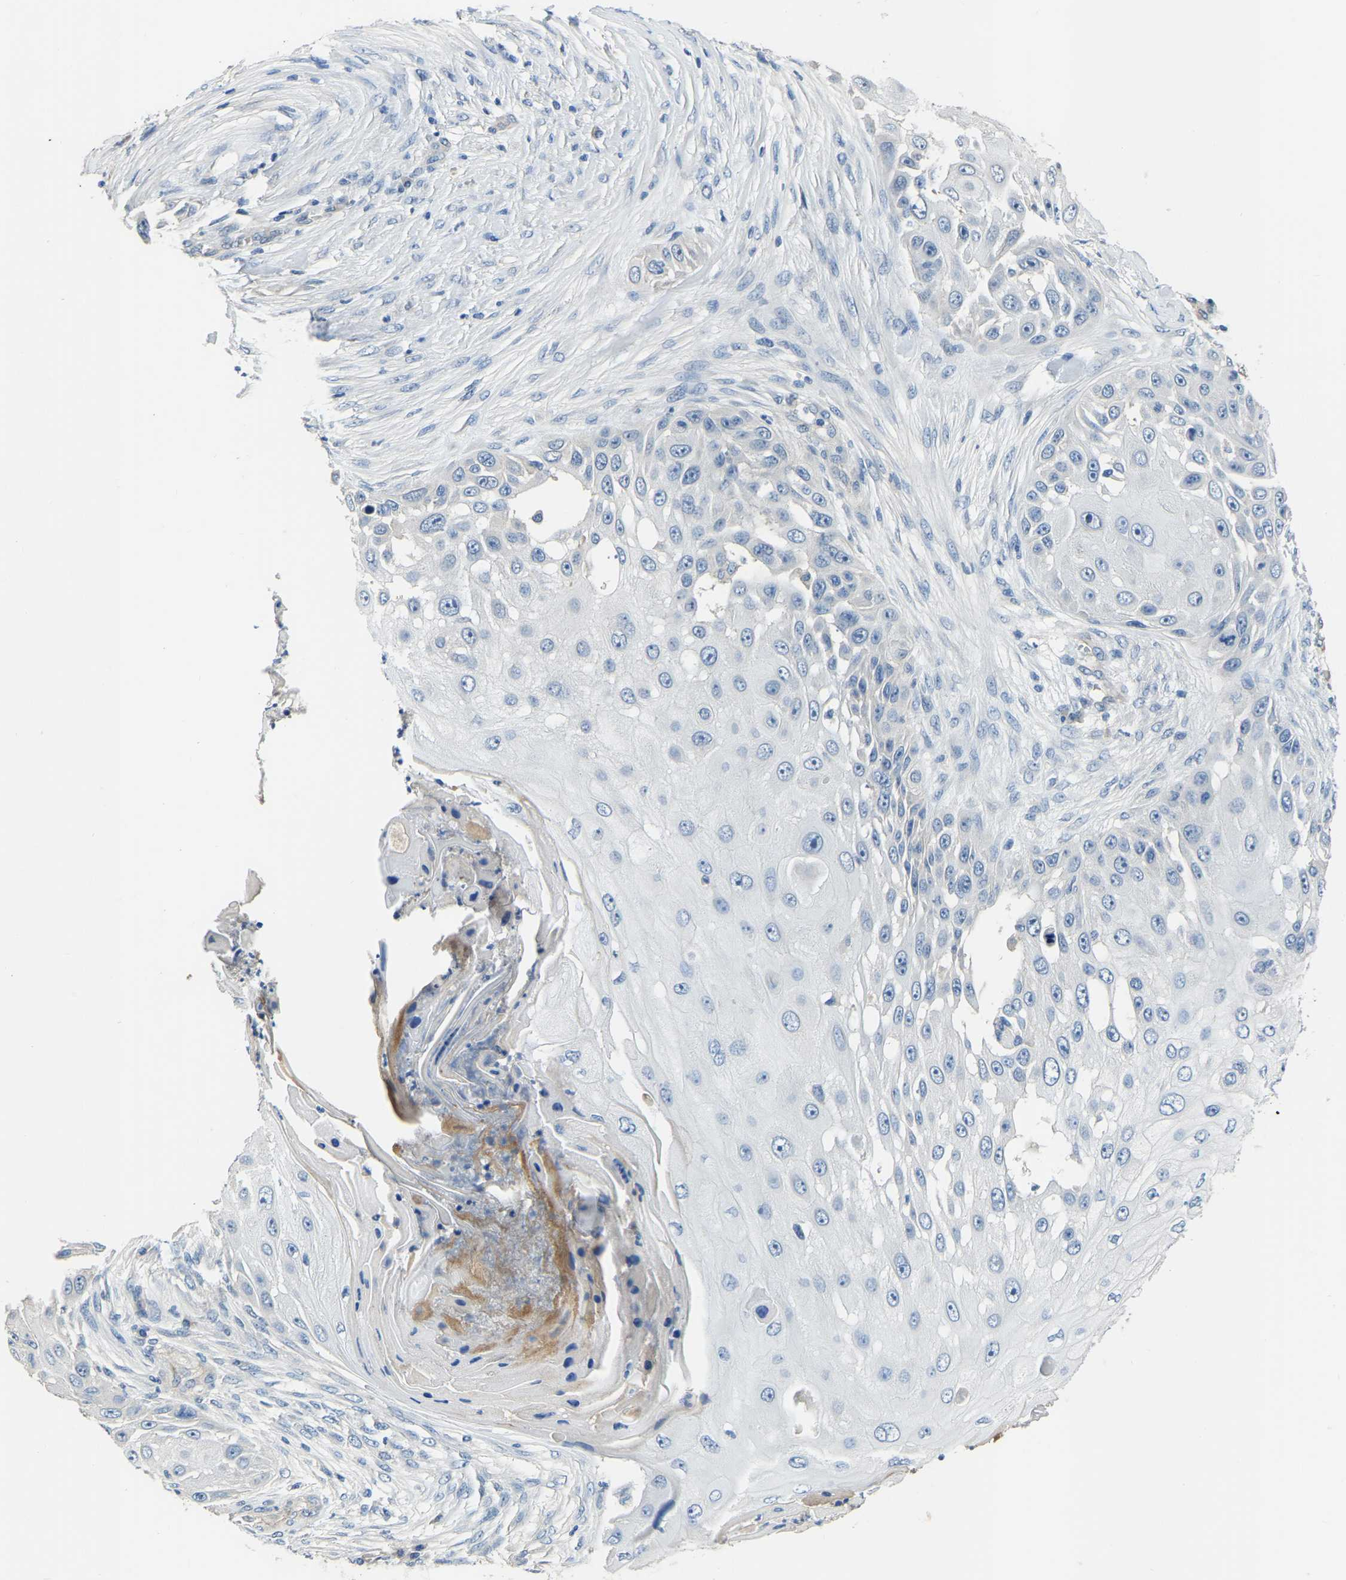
{"staining": {"intensity": "negative", "quantity": "none", "location": "none"}, "tissue": "skin cancer", "cell_type": "Tumor cells", "image_type": "cancer", "snomed": [{"axis": "morphology", "description": "Squamous cell carcinoma, NOS"}, {"axis": "topography", "description": "Skin"}], "caption": "High magnification brightfield microscopy of skin cancer stained with DAB (brown) and counterstained with hematoxylin (blue): tumor cells show no significant expression.", "gene": "HIGD2B", "patient": {"sex": "female", "age": 44}}